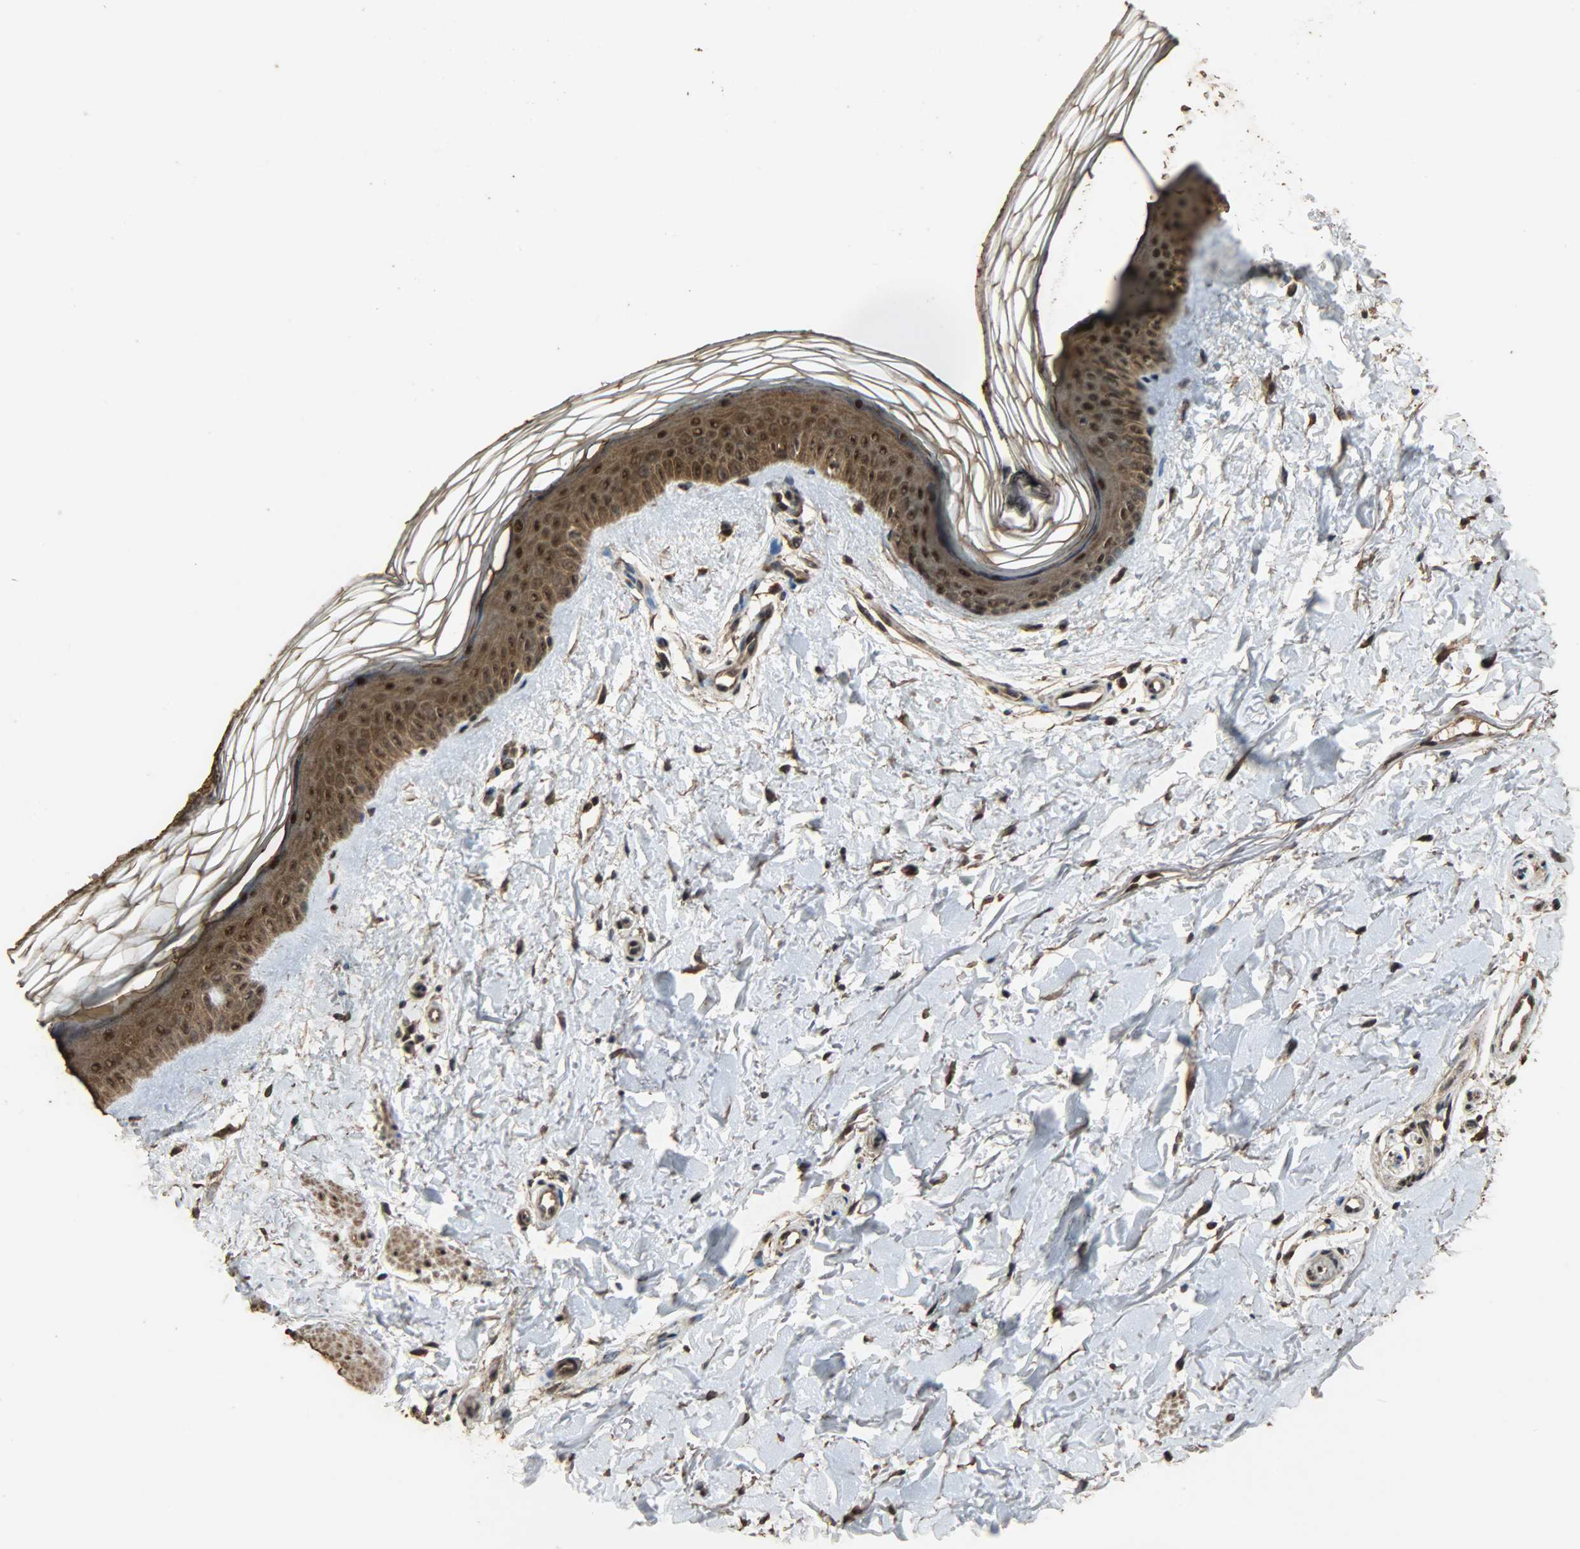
{"staining": {"intensity": "strong", "quantity": ">75%", "location": "cytoplasmic/membranous,nuclear"}, "tissue": "skin", "cell_type": "Fibroblasts", "image_type": "normal", "snomed": [{"axis": "morphology", "description": "Normal tissue, NOS"}, {"axis": "topography", "description": "Skin"}], "caption": "This is an image of immunohistochemistry staining of normal skin, which shows strong staining in the cytoplasmic/membranous,nuclear of fibroblasts.", "gene": "CCNT2", "patient": {"sex": "female", "age": 19}}